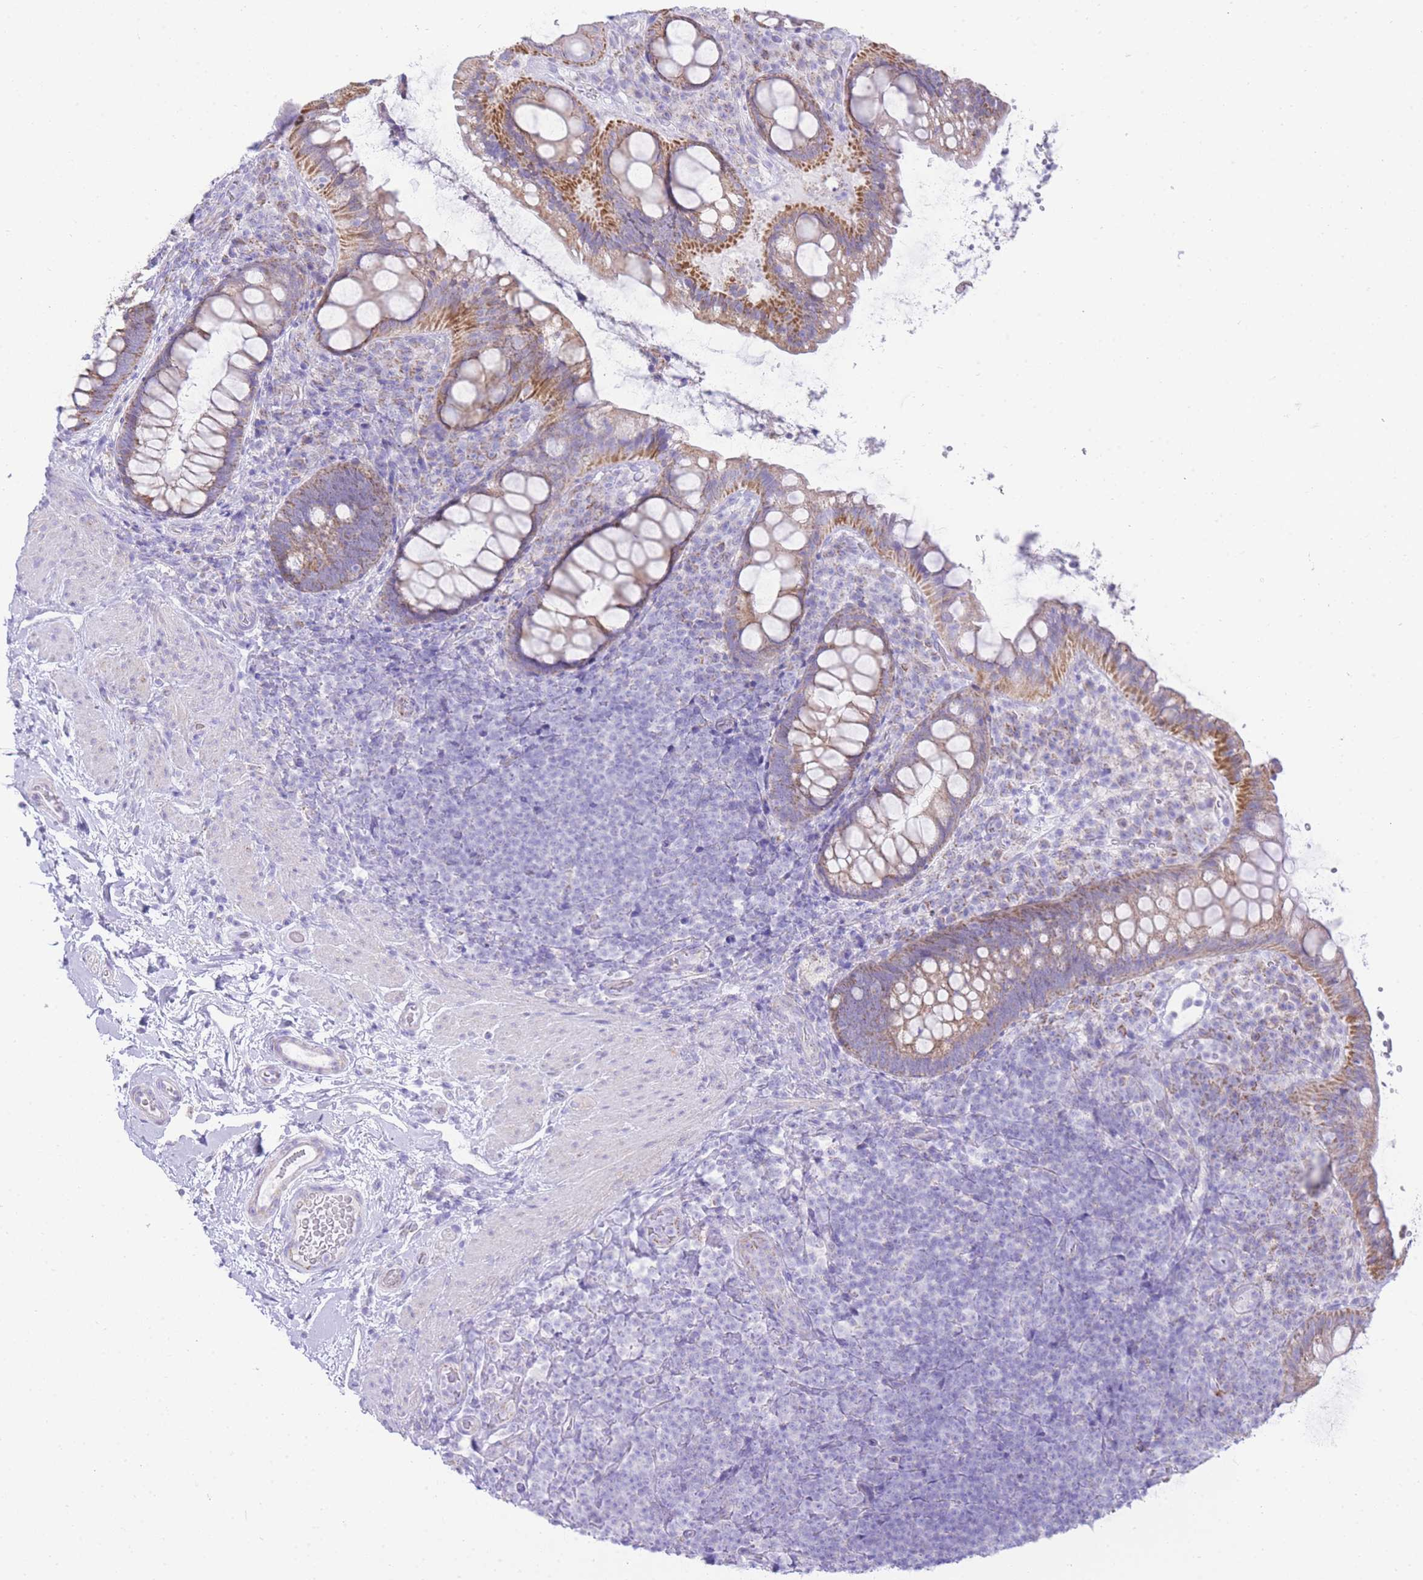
{"staining": {"intensity": "moderate", "quantity": ">75%", "location": "cytoplasmic/membranous"}, "tissue": "rectum", "cell_type": "Glandular cells", "image_type": "normal", "snomed": [{"axis": "morphology", "description": "Normal tissue, NOS"}, {"axis": "topography", "description": "Rectum"}, {"axis": "topography", "description": "Peripheral nerve tissue"}], "caption": "The image demonstrates a brown stain indicating the presence of a protein in the cytoplasmic/membranous of glandular cells in rectum. The protein is stained brown, and the nuclei are stained in blue (DAB (3,3'-diaminobenzidine) IHC with brightfield microscopy, high magnification).", "gene": "ACSM4", "patient": {"sex": "female", "age": 69}}